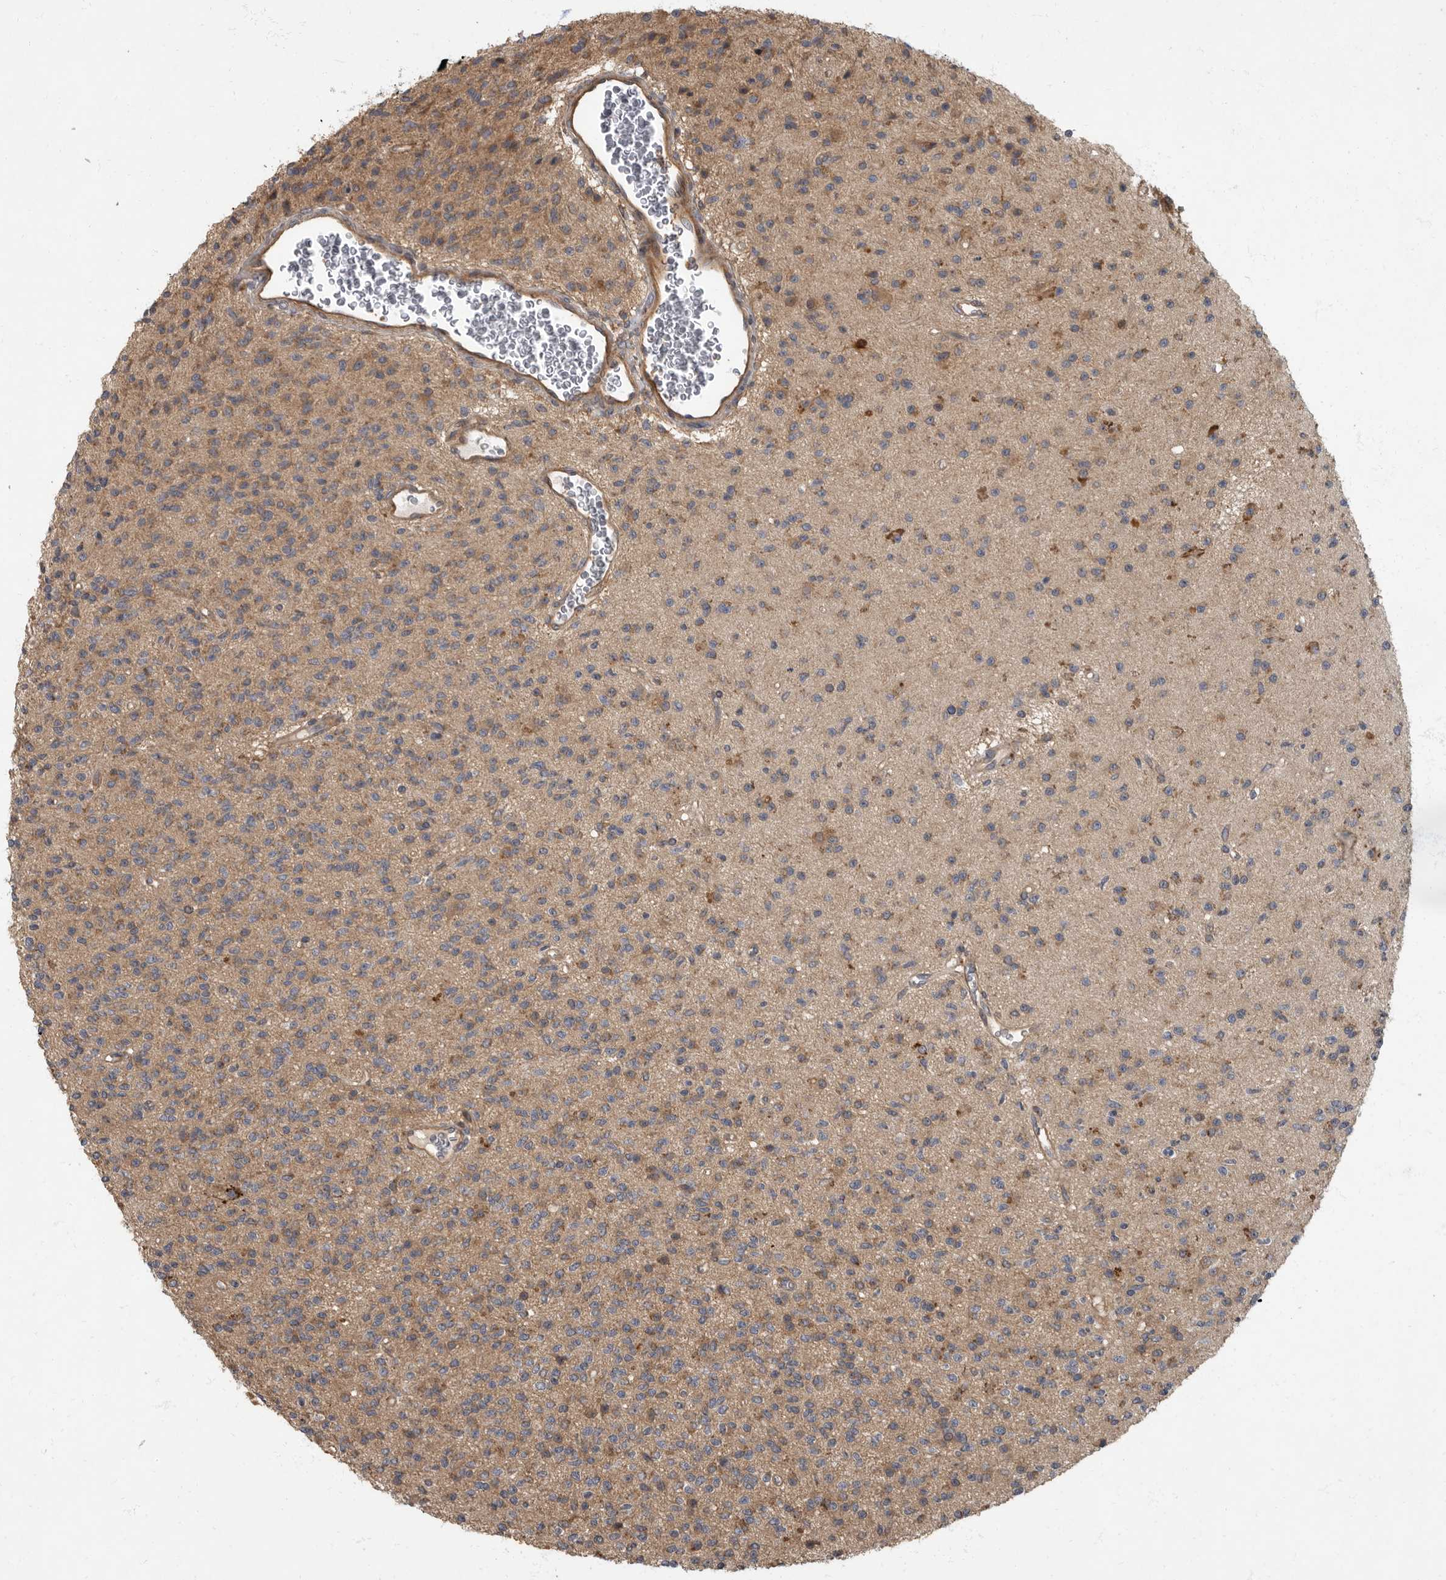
{"staining": {"intensity": "moderate", "quantity": "25%-75%", "location": "cytoplasmic/membranous"}, "tissue": "glioma", "cell_type": "Tumor cells", "image_type": "cancer", "snomed": [{"axis": "morphology", "description": "Glioma, malignant, High grade"}, {"axis": "topography", "description": "Brain"}], "caption": "About 25%-75% of tumor cells in glioma show moderate cytoplasmic/membranous protein staining as visualized by brown immunohistochemical staining.", "gene": "IQCK", "patient": {"sex": "male", "age": 34}}